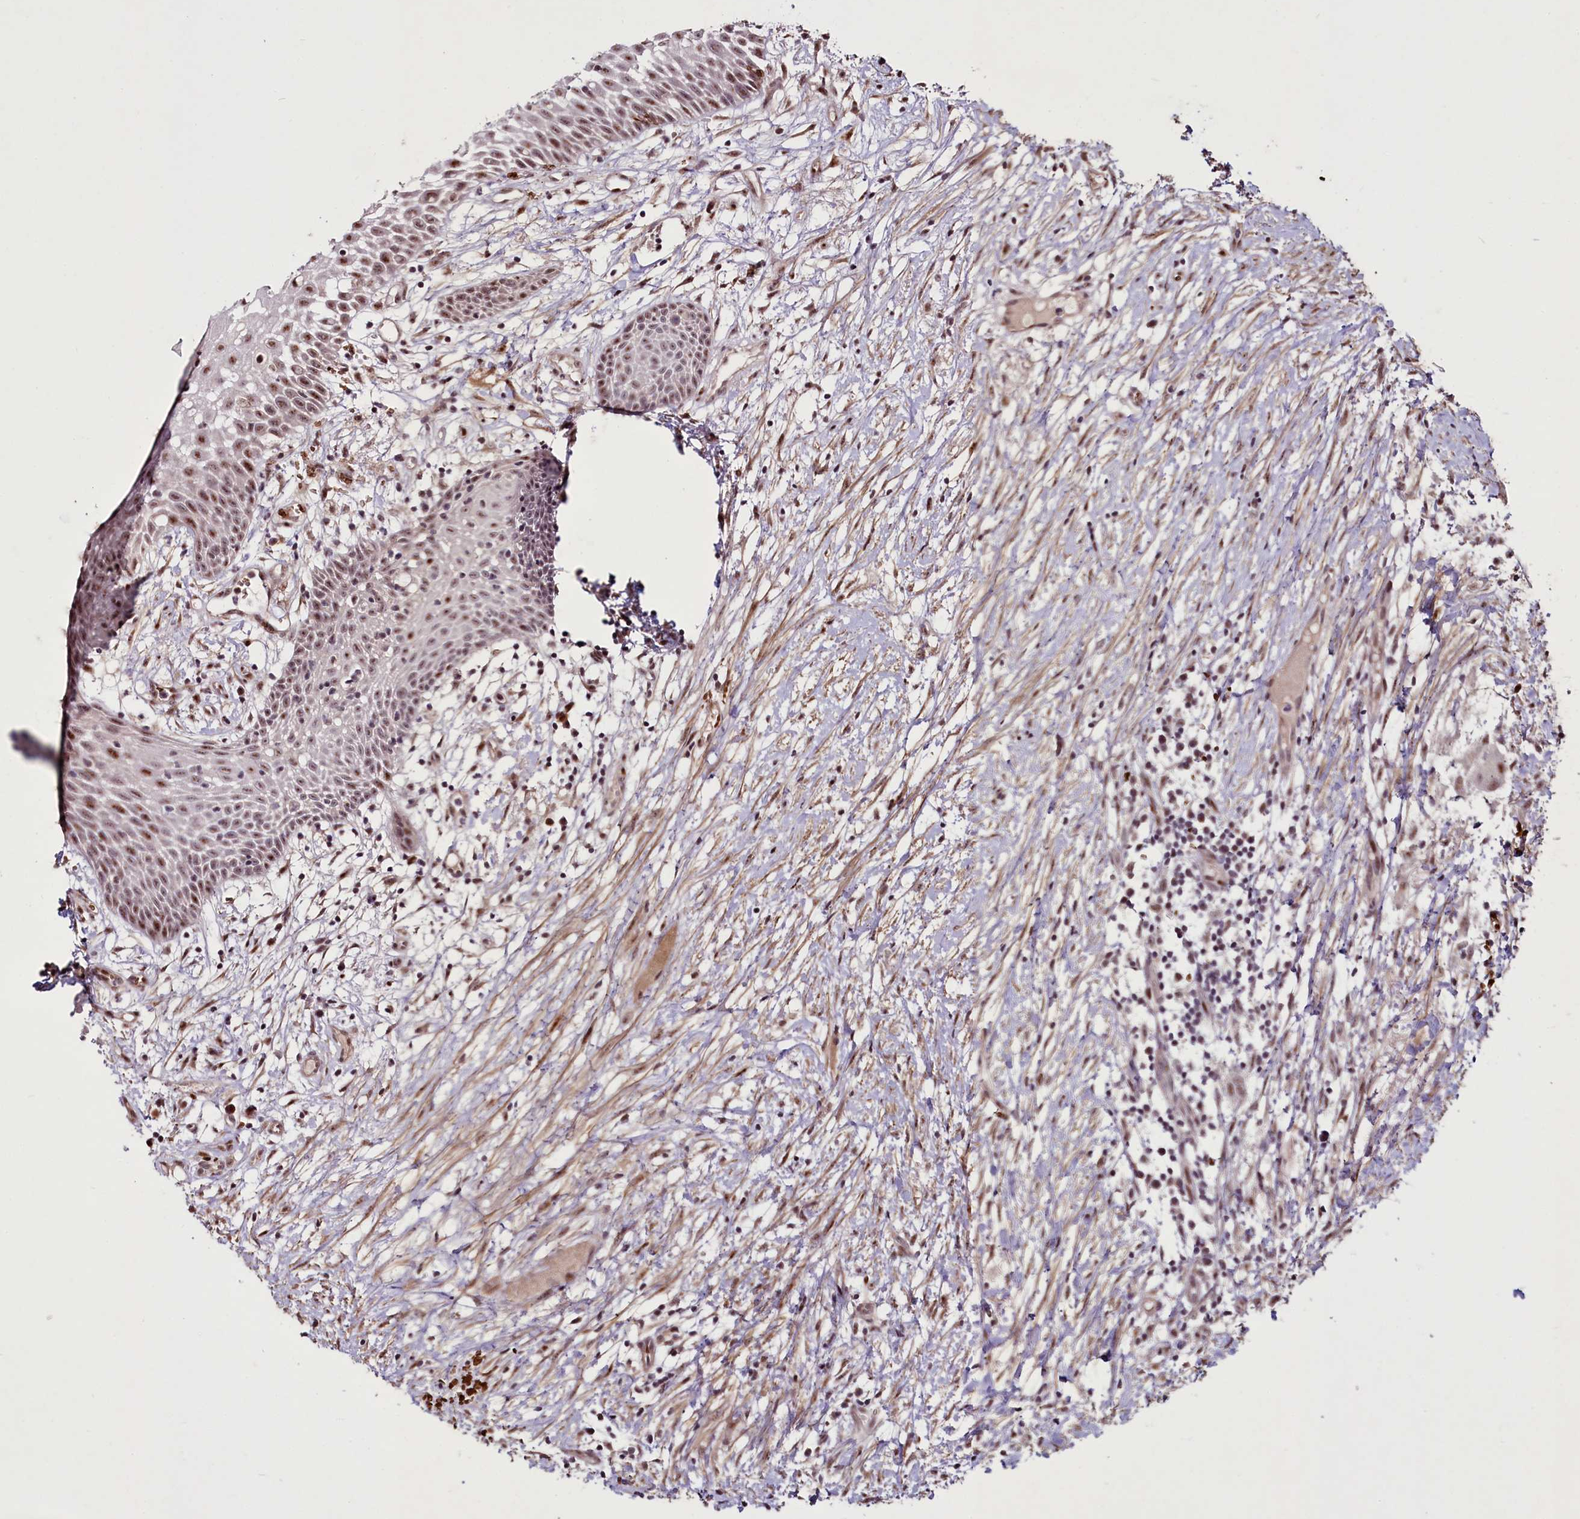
{"staining": {"intensity": "moderate", "quantity": "25%-75%", "location": "nuclear"}, "tissue": "oral mucosa", "cell_type": "Squamous epithelial cells", "image_type": "normal", "snomed": [{"axis": "morphology", "description": "Normal tissue, NOS"}, {"axis": "topography", "description": "Oral tissue"}], "caption": "This image exhibits immunohistochemistry staining of normal human oral mucosa, with medium moderate nuclear staining in about 25%-75% of squamous epithelial cells.", "gene": "SUSD3", "patient": {"sex": "female", "age": 69}}